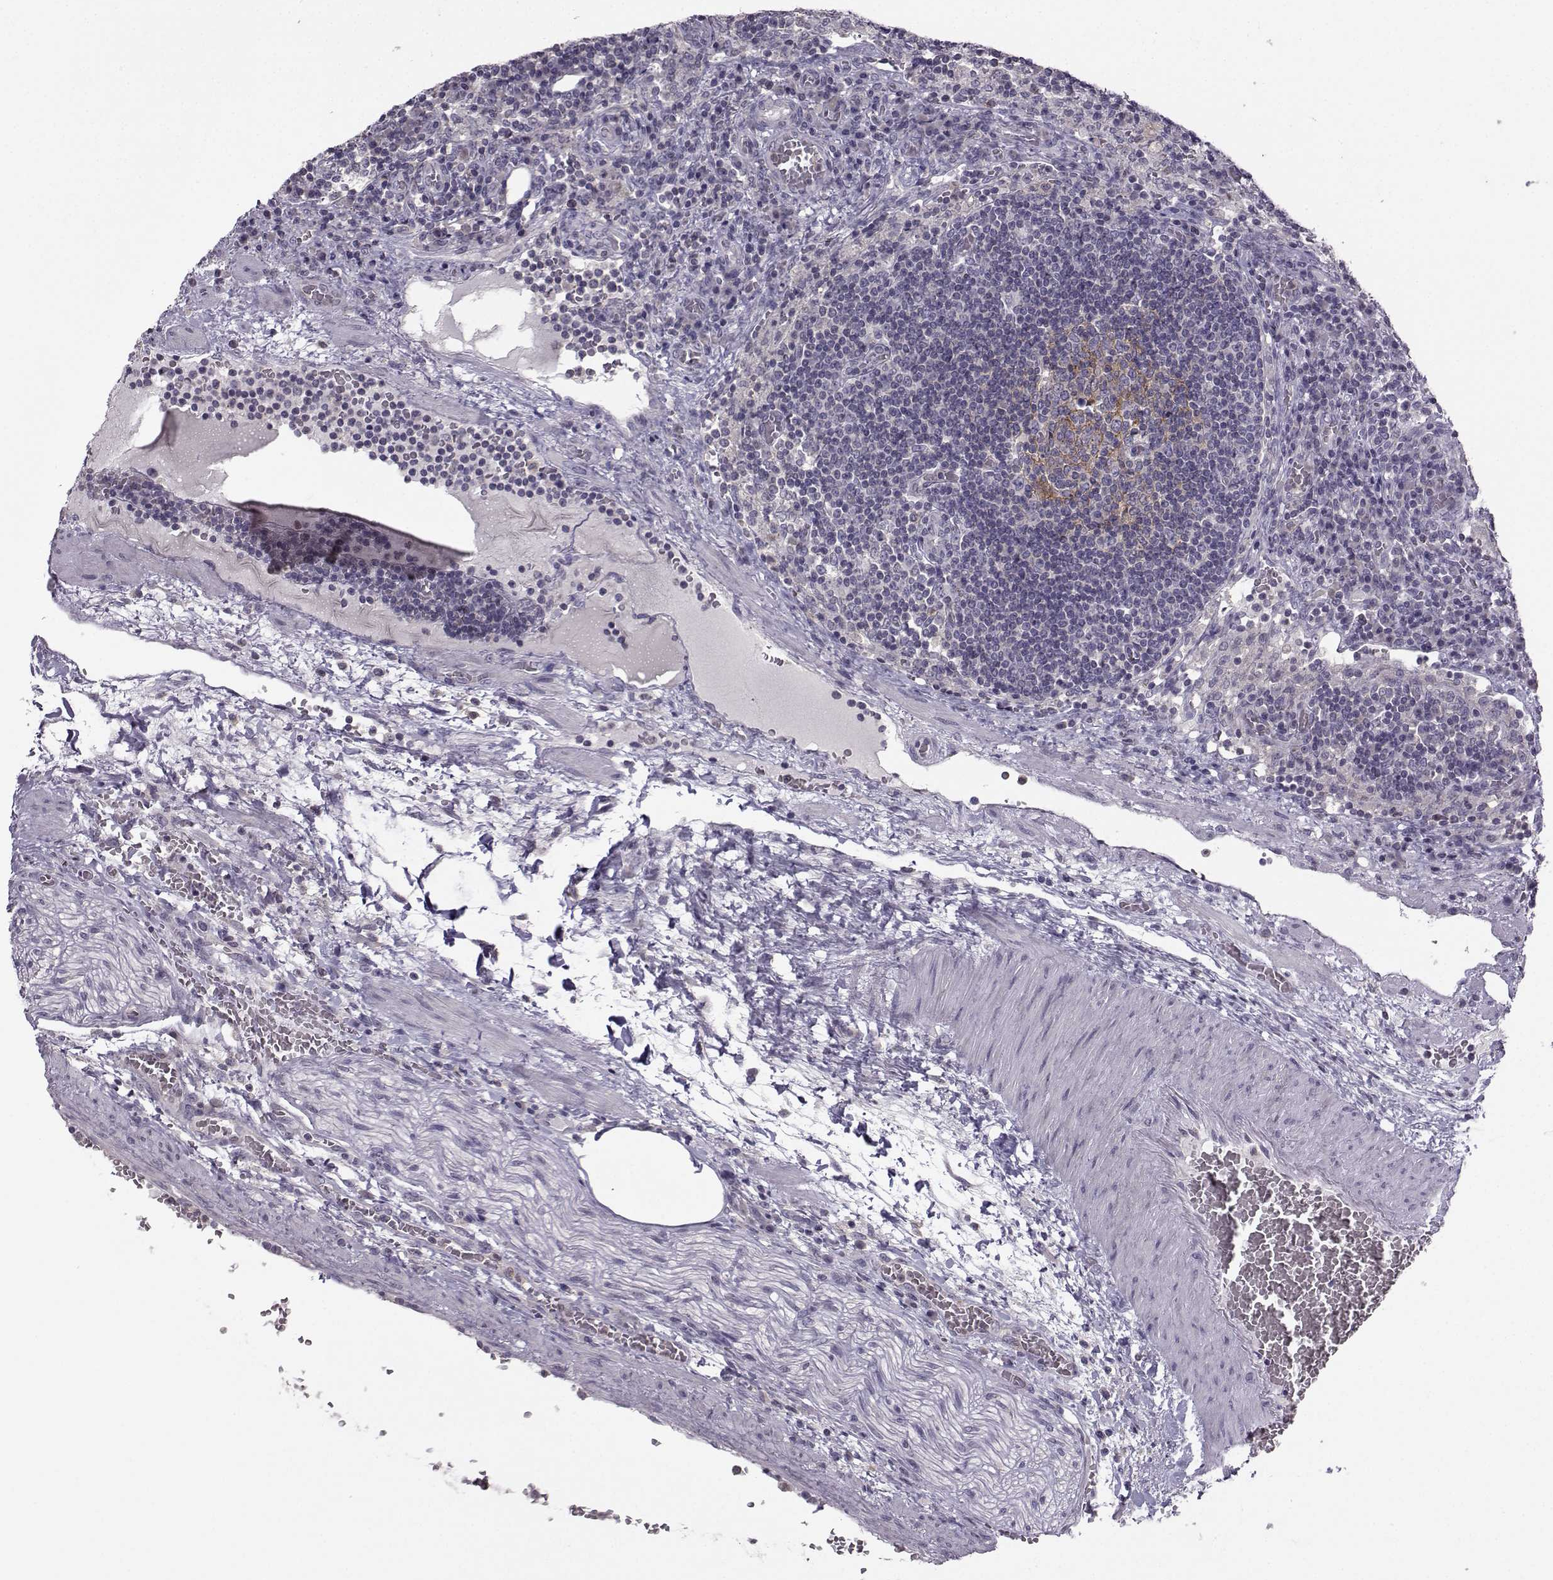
{"staining": {"intensity": "moderate", "quantity": "25%-75%", "location": "cytoplasmic/membranous"}, "tissue": "lymph node", "cell_type": "Germinal center cells", "image_type": "normal", "snomed": [{"axis": "morphology", "description": "Normal tissue, NOS"}, {"axis": "topography", "description": "Lymph node"}], "caption": "A micrograph showing moderate cytoplasmic/membranous positivity in about 25%-75% of germinal center cells in unremarkable lymph node, as visualized by brown immunohistochemical staining.", "gene": "FCAMR", "patient": {"sex": "male", "age": 63}}